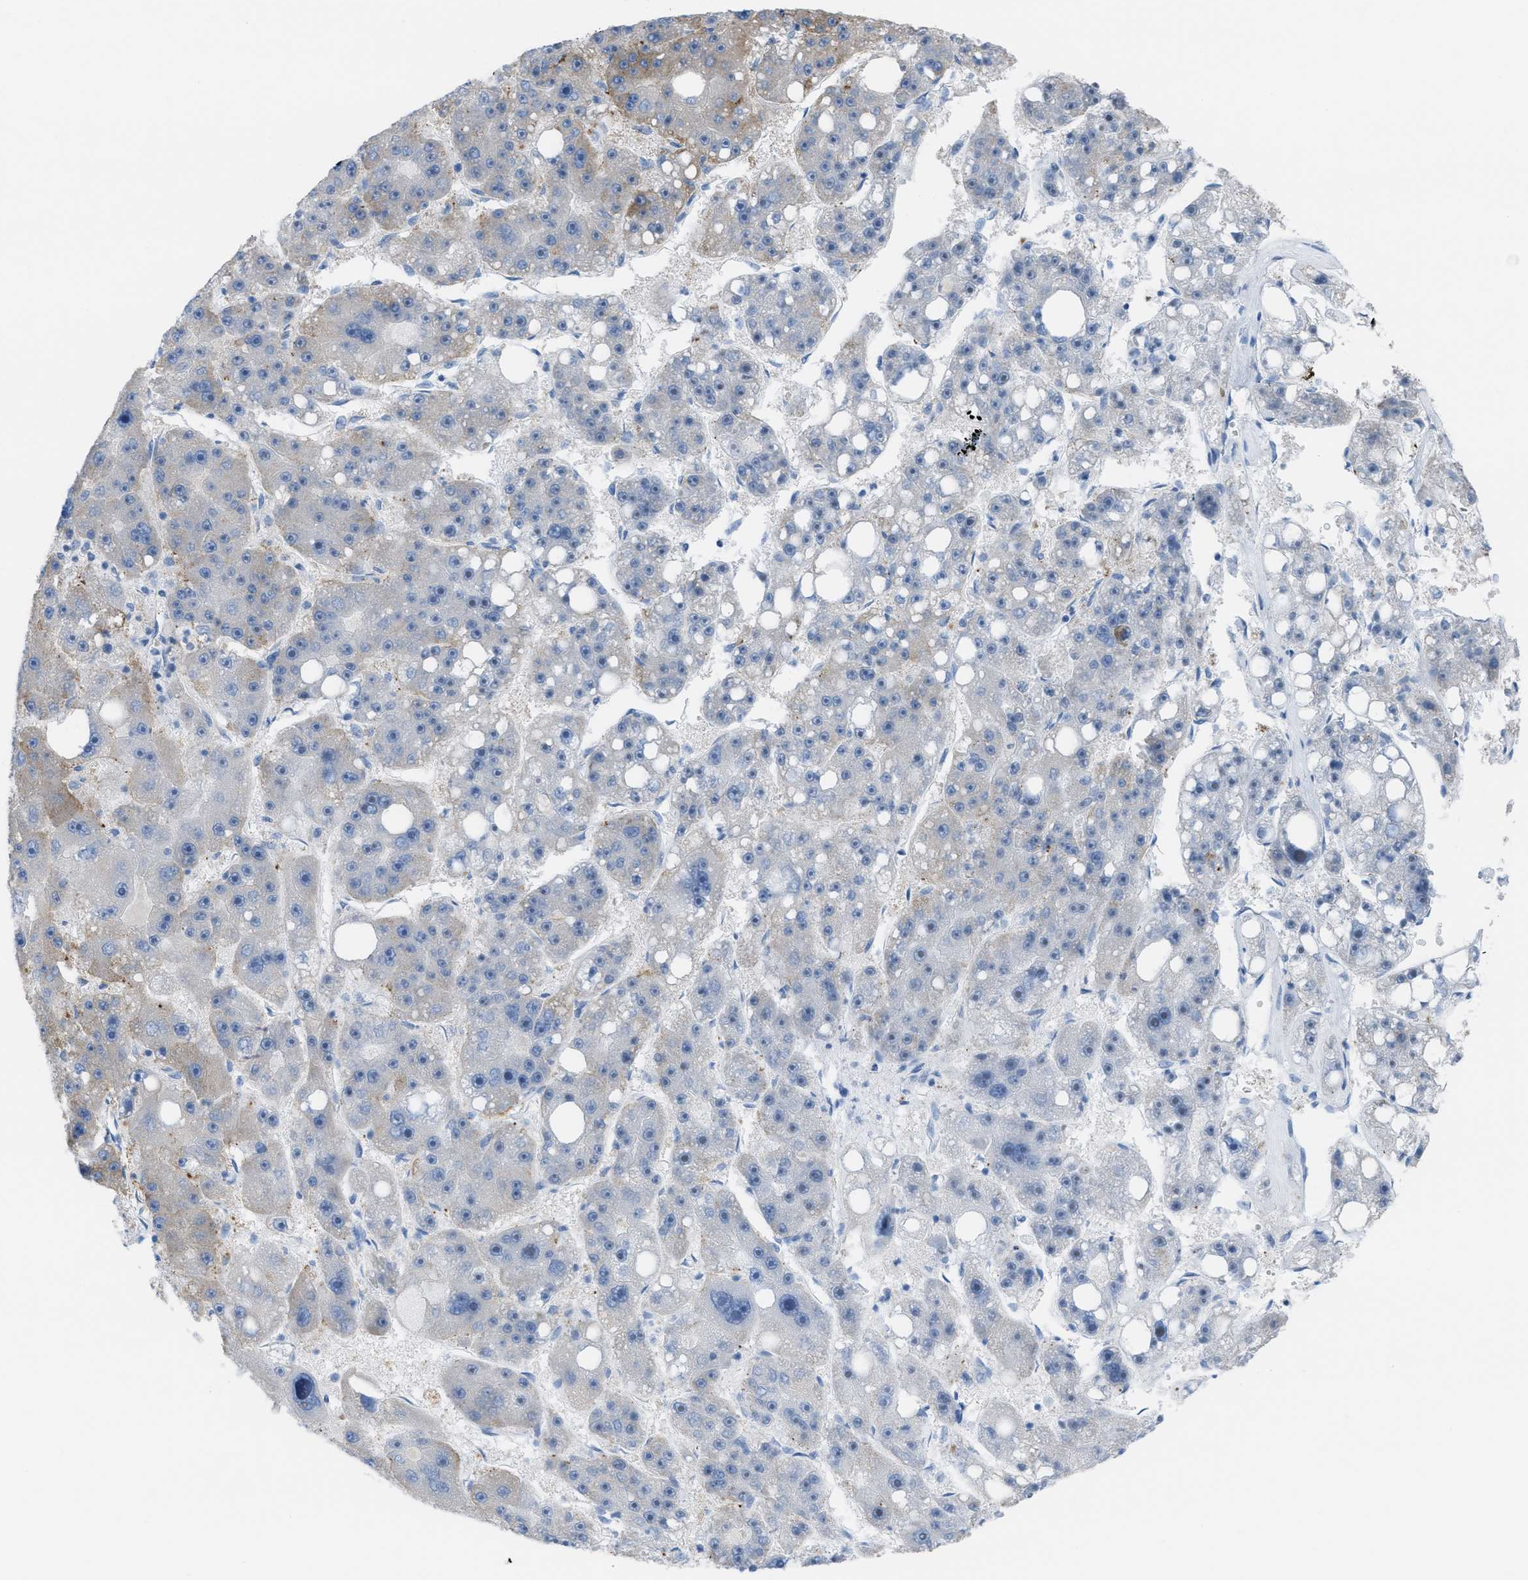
{"staining": {"intensity": "moderate", "quantity": "25%-75%", "location": "cytoplasmic/membranous"}, "tissue": "liver cancer", "cell_type": "Tumor cells", "image_type": "cancer", "snomed": [{"axis": "morphology", "description": "Carcinoma, Hepatocellular, NOS"}, {"axis": "topography", "description": "Liver"}], "caption": "This is a photomicrograph of IHC staining of liver cancer (hepatocellular carcinoma), which shows moderate expression in the cytoplasmic/membranous of tumor cells.", "gene": "ASGR1", "patient": {"sex": "female", "age": 61}}